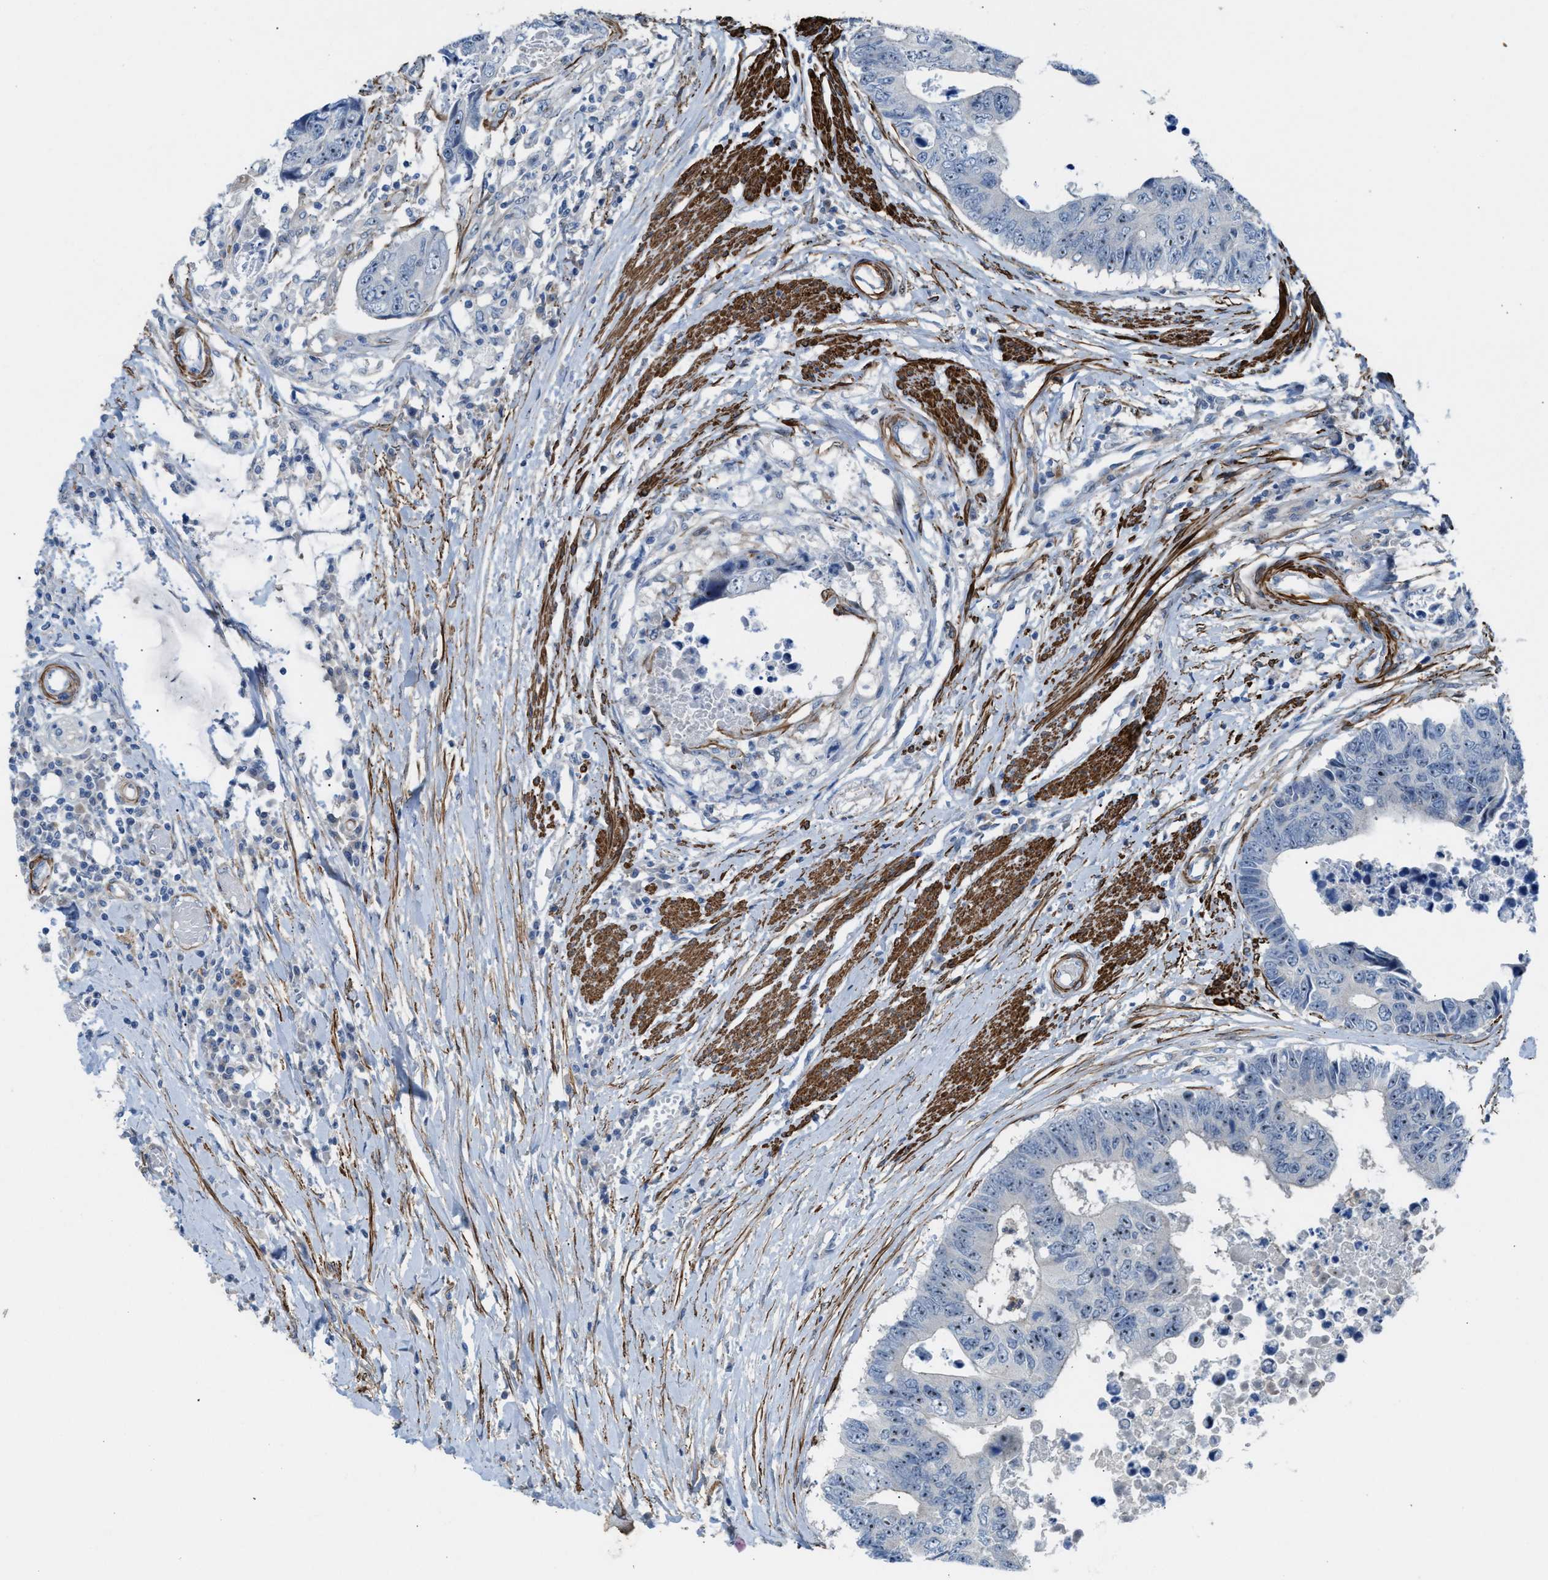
{"staining": {"intensity": "negative", "quantity": "none", "location": "none"}, "tissue": "colorectal cancer", "cell_type": "Tumor cells", "image_type": "cancer", "snomed": [{"axis": "morphology", "description": "Adenocarcinoma, NOS"}, {"axis": "topography", "description": "Rectum"}], "caption": "Immunohistochemical staining of colorectal cancer (adenocarcinoma) demonstrates no significant positivity in tumor cells.", "gene": "NQO2", "patient": {"sex": "male", "age": 84}}